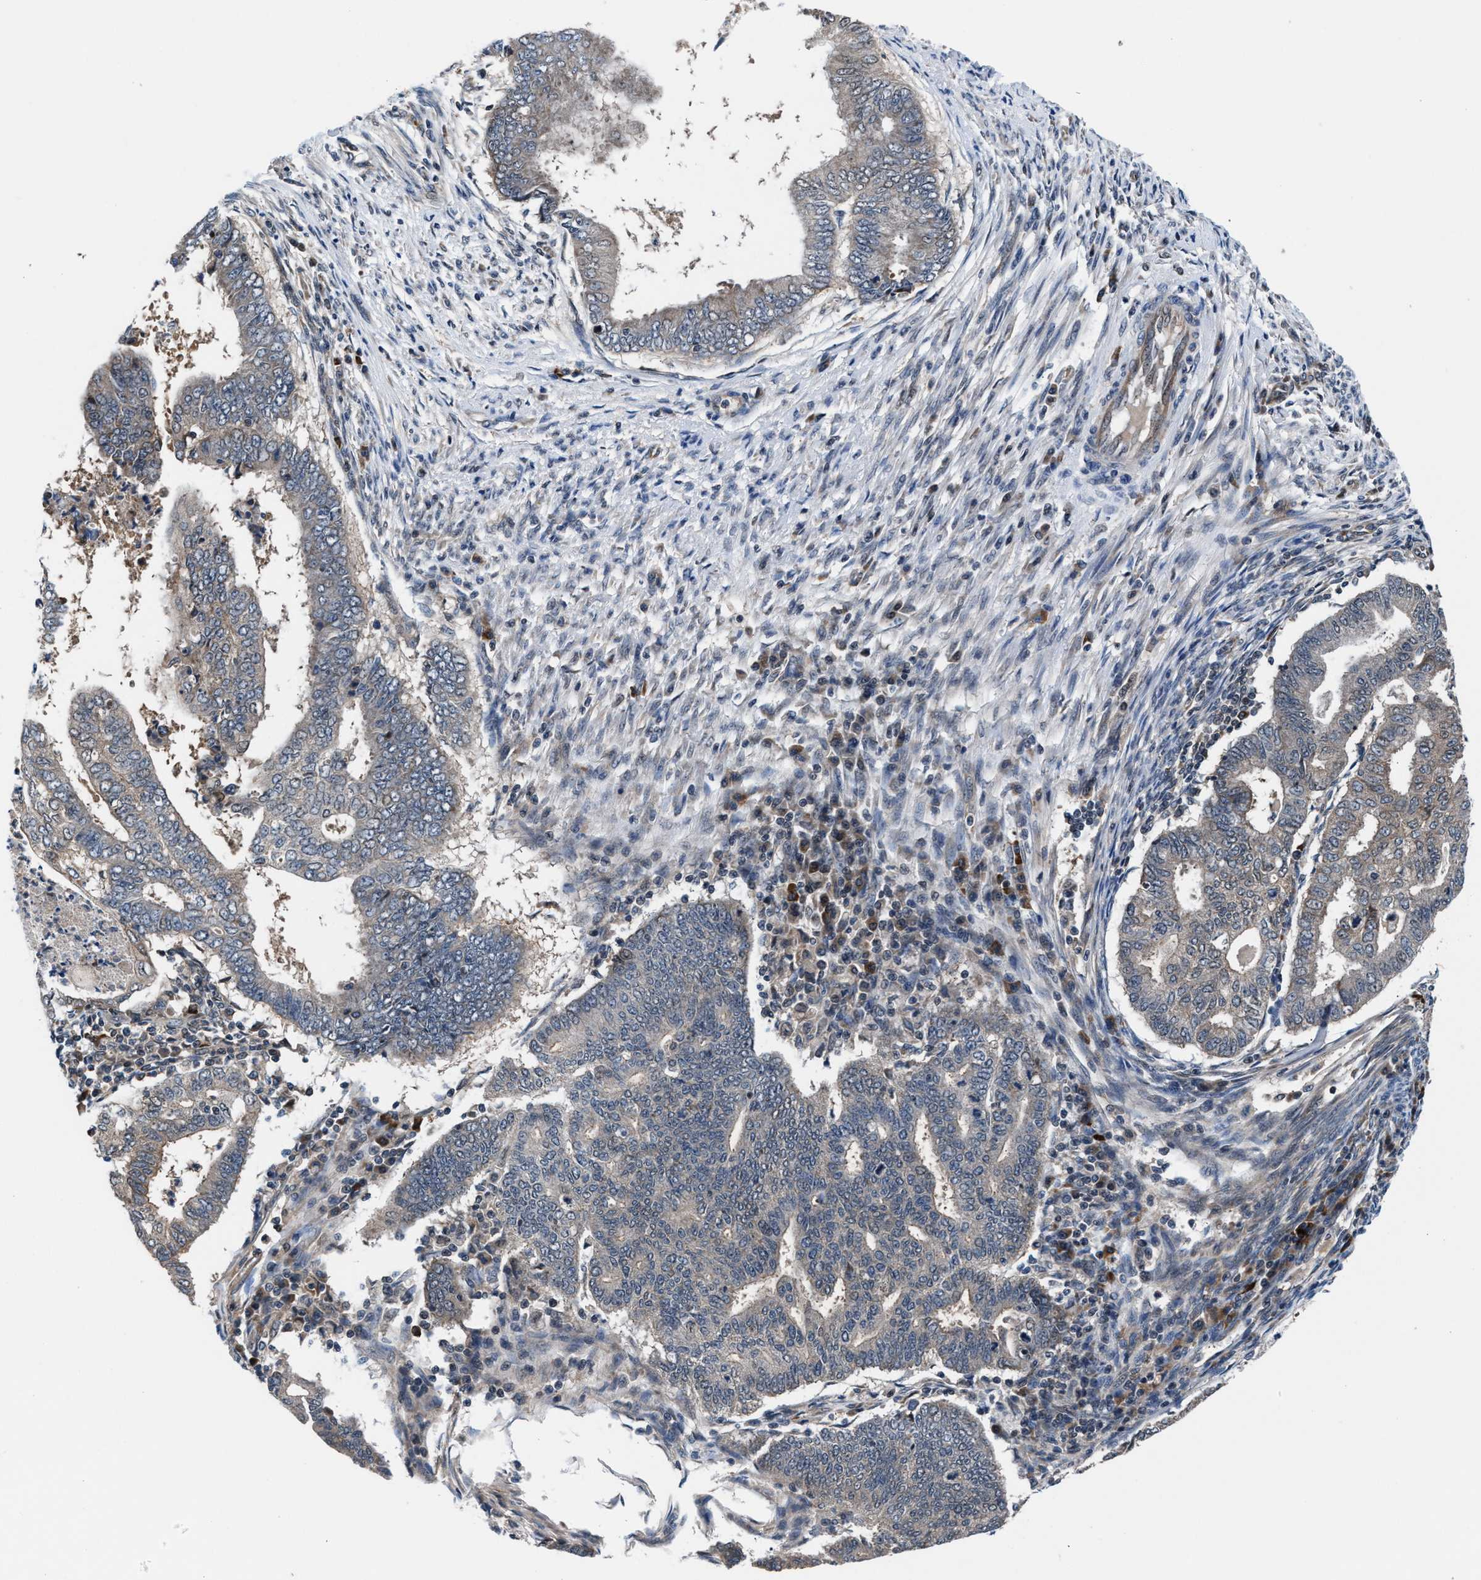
{"staining": {"intensity": "weak", "quantity": "<25%", "location": "cytoplasmic/membranous"}, "tissue": "endometrial cancer", "cell_type": "Tumor cells", "image_type": "cancer", "snomed": [{"axis": "morphology", "description": "Polyp, NOS"}, {"axis": "morphology", "description": "Adenocarcinoma, NOS"}, {"axis": "morphology", "description": "Adenoma, NOS"}, {"axis": "topography", "description": "Endometrium"}], "caption": "IHC histopathology image of human polyp (endometrial) stained for a protein (brown), which exhibits no staining in tumor cells.", "gene": "PRPSAP2", "patient": {"sex": "female", "age": 79}}